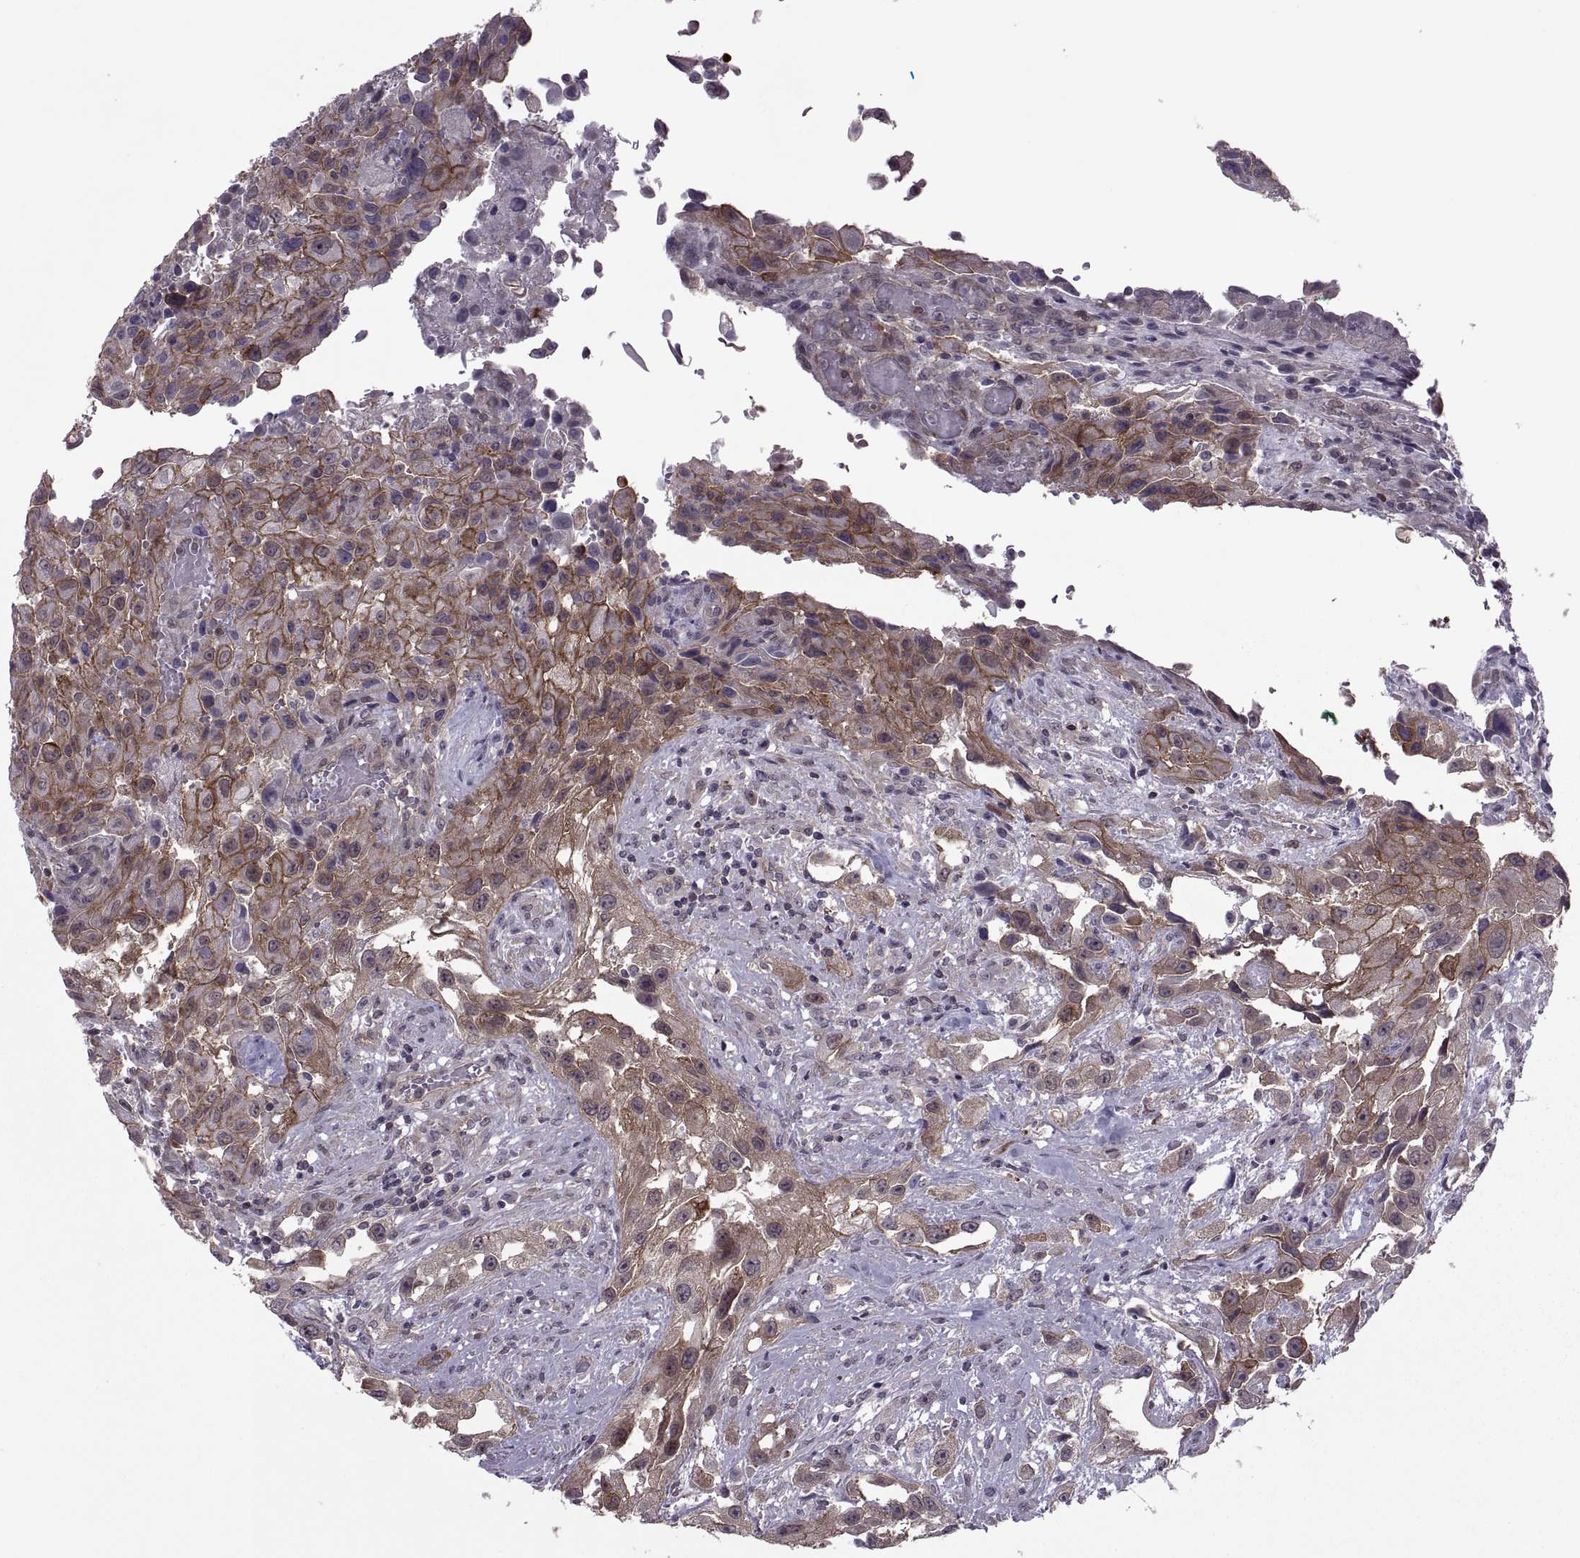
{"staining": {"intensity": "strong", "quantity": "25%-75%", "location": "cytoplasmic/membranous"}, "tissue": "urothelial cancer", "cell_type": "Tumor cells", "image_type": "cancer", "snomed": [{"axis": "morphology", "description": "Urothelial carcinoma, High grade"}, {"axis": "topography", "description": "Urinary bladder"}], "caption": "DAB immunohistochemical staining of human high-grade urothelial carcinoma demonstrates strong cytoplasmic/membranous protein staining in about 25%-75% of tumor cells.", "gene": "ODF3", "patient": {"sex": "male", "age": 79}}